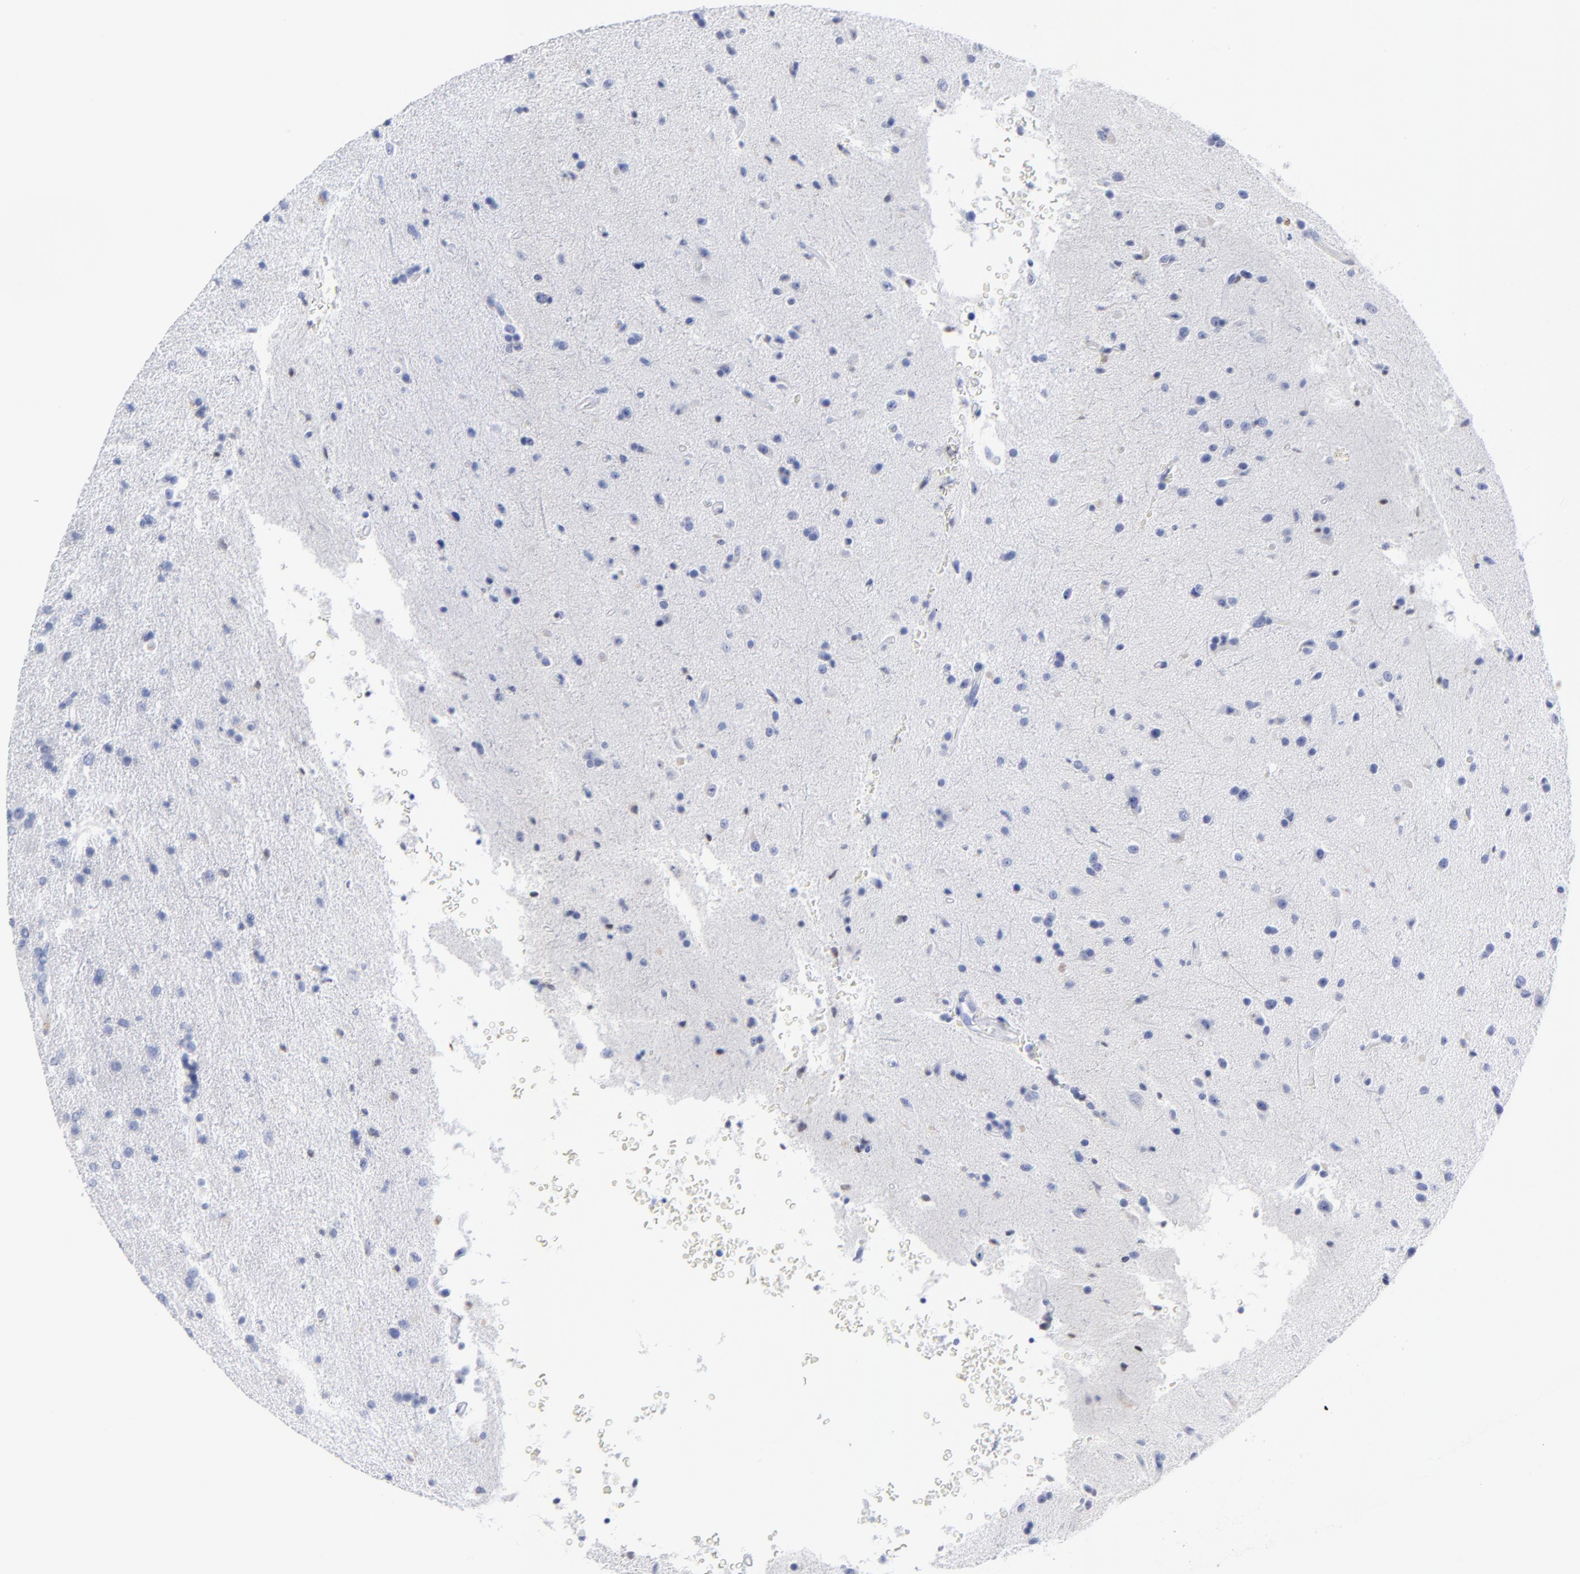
{"staining": {"intensity": "negative", "quantity": "none", "location": "none"}, "tissue": "glioma", "cell_type": "Tumor cells", "image_type": "cancer", "snomed": [{"axis": "morphology", "description": "Glioma, malignant, High grade"}, {"axis": "topography", "description": "Brain"}], "caption": "A histopathology image of high-grade glioma (malignant) stained for a protein shows no brown staining in tumor cells. (DAB immunohistochemistry visualized using brightfield microscopy, high magnification).", "gene": "ACY1", "patient": {"sex": "male", "age": 33}}